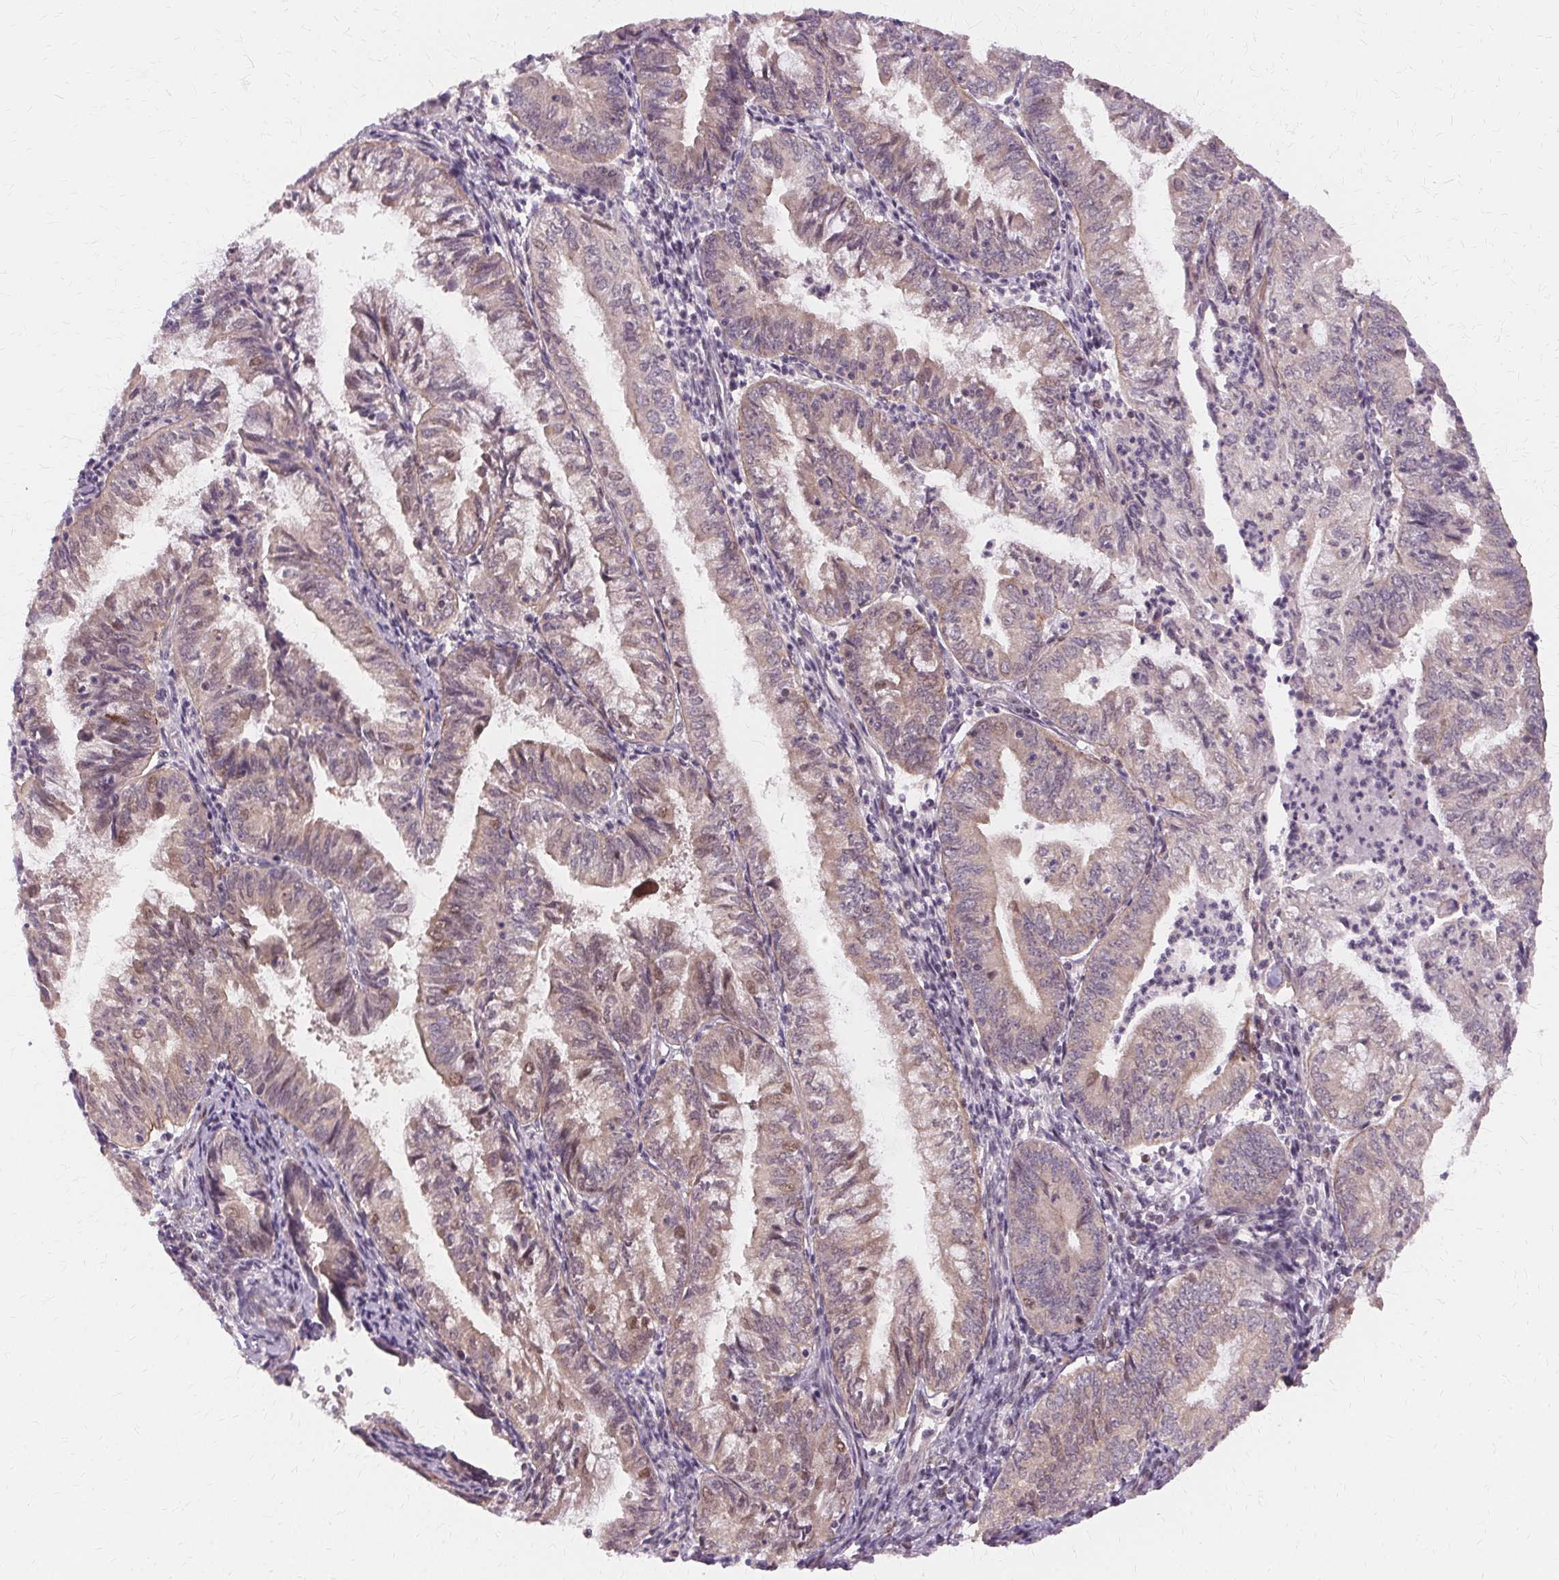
{"staining": {"intensity": "weak", "quantity": ">75%", "location": "cytoplasmic/membranous"}, "tissue": "endometrial cancer", "cell_type": "Tumor cells", "image_type": "cancer", "snomed": [{"axis": "morphology", "description": "Adenocarcinoma, NOS"}, {"axis": "topography", "description": "Endometrium"}], "caption": "Human endometrial cancer (adenocarcinoma) stained with a brown dye demonstrates weak cytoplasmic/membranous positive positivity in approximately >75% of tumor cells.", "gene": "USP8", "patient": {"sex": "female", "age": 55}}